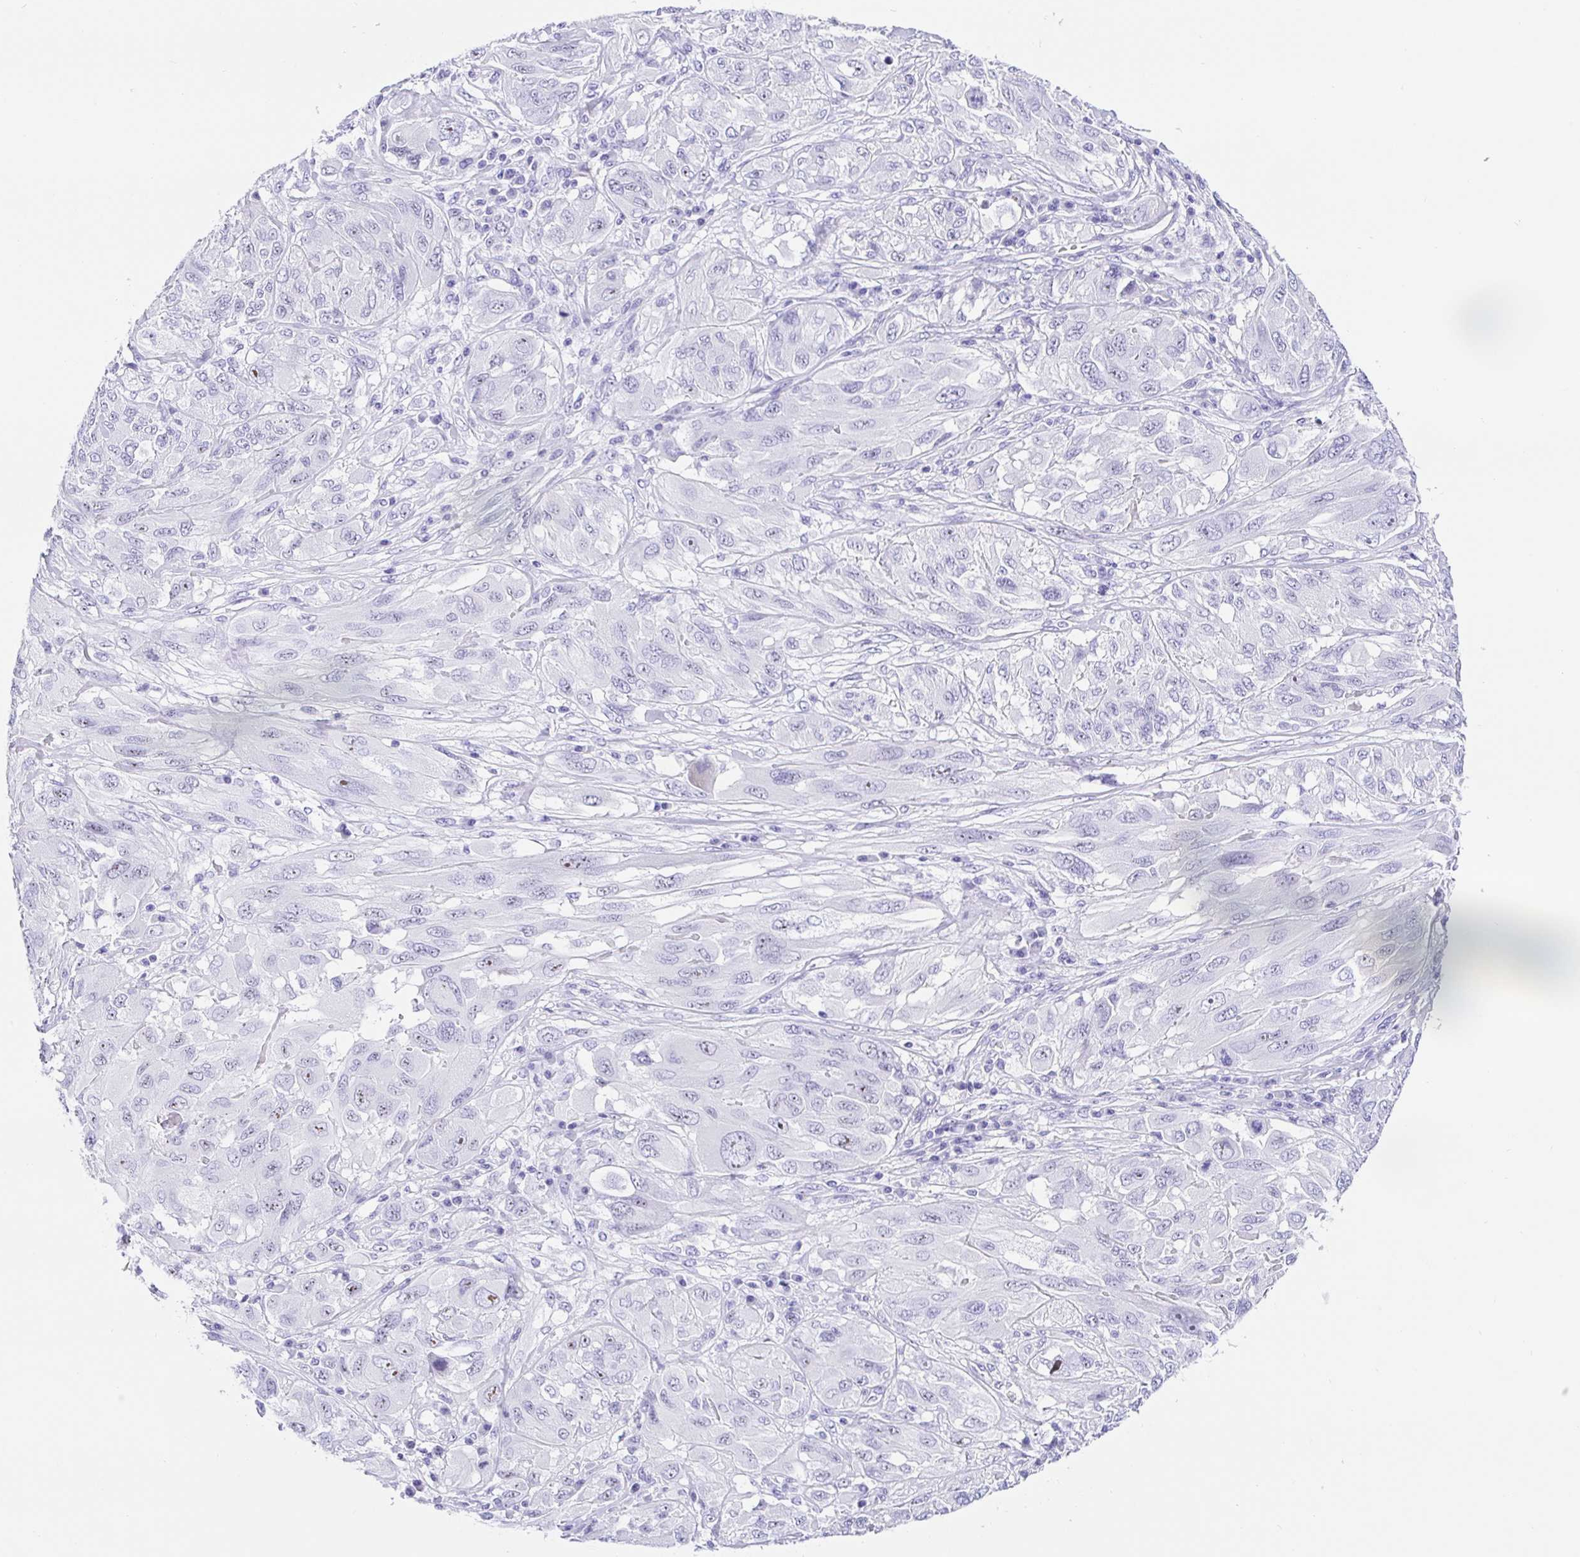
{"staining": {"intensity": "negative", "quantity": "none", "location": "none"}, "tissue": "melanoma", "cell_type": "Tumor cells", "image_type": "cancer", "snomed": [{"axis": "morphology", "description": "Malignant melanoma, NOS"}, {"axis": "topography", "description": "Skin"}], "caption": "Immunohistochemistry (IHC) micrograph of neoplastic tissue: human malignant melanoma stained with DAB exhibits no significant protein staining in tumor cells. The staining is performed using DAB (3,3'-diaminobenzidine) brown chromogen with nuclei counter-stained in using hematoxylin.", "gene": "PRAMEF19", "patient": {"sex": "female", "age": 91}}